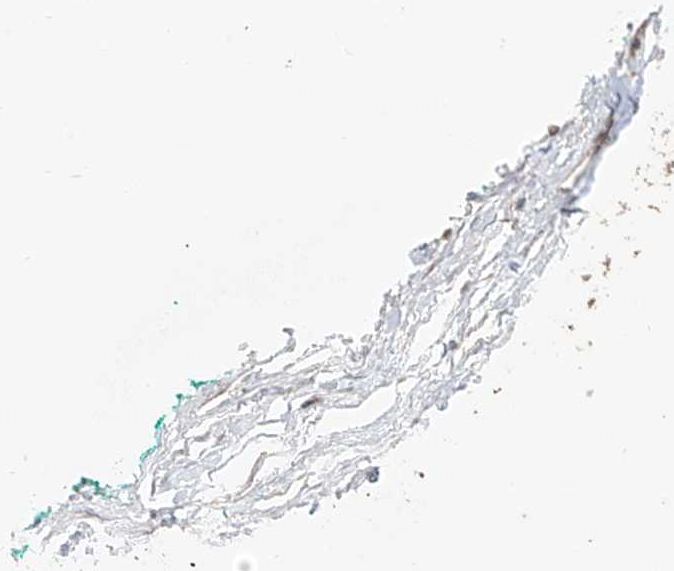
{"staining": {"intensity": "moderate", "quantity": "25%-75%", "location": "cytoplasmic/membranous,nuclear"}, "tissue": "pancreatic cancer", "cell_type": "Tumor cells", "image_type": "cancer", "snomed": [{"axis": "morphology", "description": "Adenocarcinoma, NOS"}, {"axis": "topography", "description": "Pancreas"}], "caption": "Protein staining shows moderate cytoplasmic/membranous and nuclear positivity in about 25%-75% of tumor cells in pancreatic adenocarcinoma.", "gene": "COLGALT2", "patient": {"sex": "female", "age": 72}}